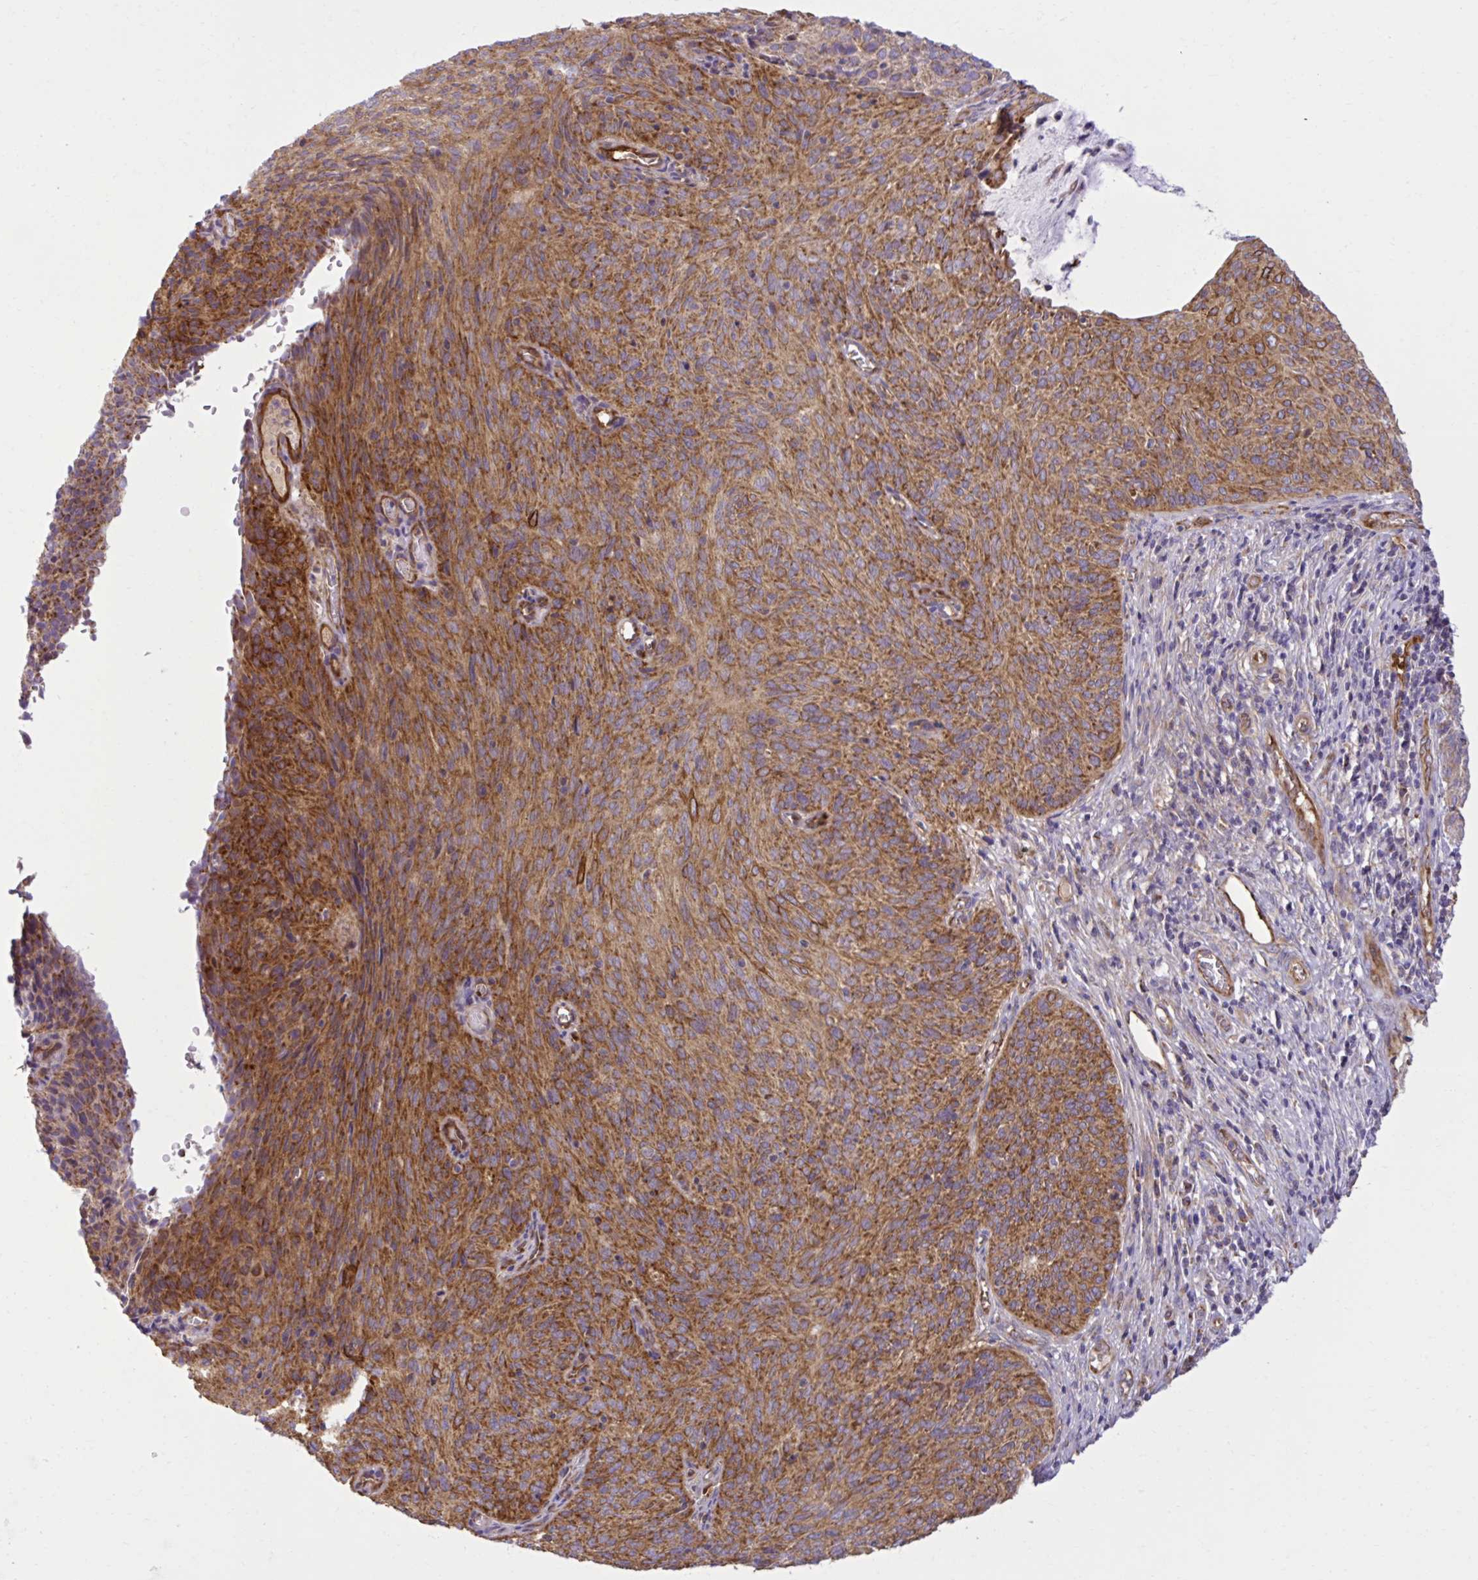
{"staining": {"intensity": "moderate", "quantity": "25%-75%", "location": "cytoplasmic/membranous"}, "tissue": "cervical cancer", "cell_type": "Tumor cells", "image_type": "cancer", "snomed": [{"axis": "morphology", "description": "Squamous cell carcinoma, NOS"}, {"axis": "topography", "description": "Cervix"}], "caption": "Protein staining demonstrates moderate cytoplasmic/membranous staining in approximately 25%-75% of tumor cells in cervical squamous cell carcinoma.", "gene": "LIMS1", "patient": {"sex": "female", "age": 49}}